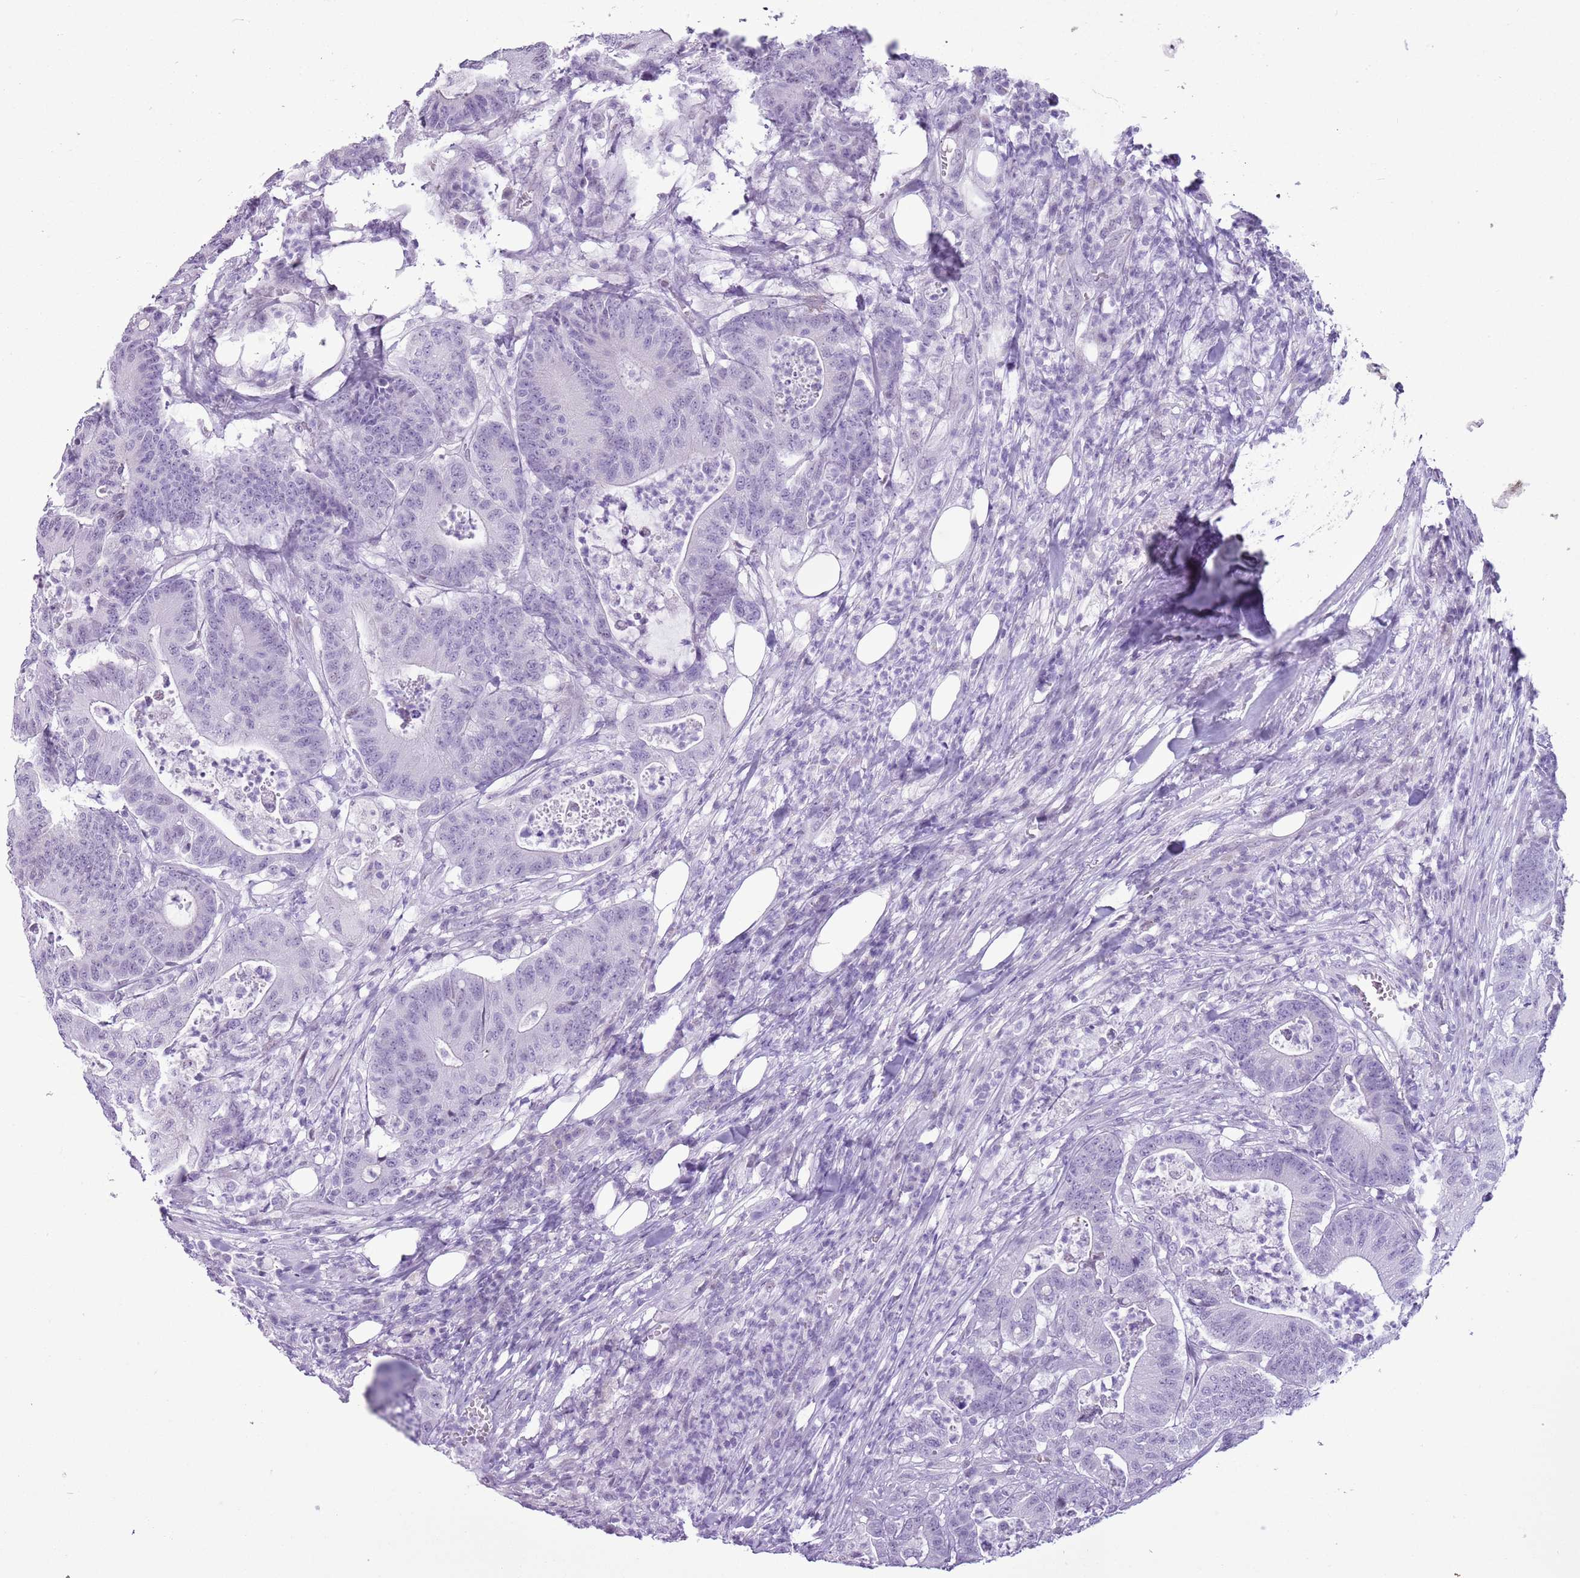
{"staining": {"intensity": "negative", "quantity": "none", "location": "none"}, "tissue": "colorectal cancer", "cell_type": "Tumor cells", "image_type": "cancer", "snomed": [{"axis": "morphology", "description": "Adenocarcinoma, NOS"}, {"axis": "topography", "description": "Colon"}], "caption": "Tumor cells show no significant protein staining in colorectal adenocarcinoma.", "gene": "RPL3L", "patient": {"sex": "female", "age": 84}}